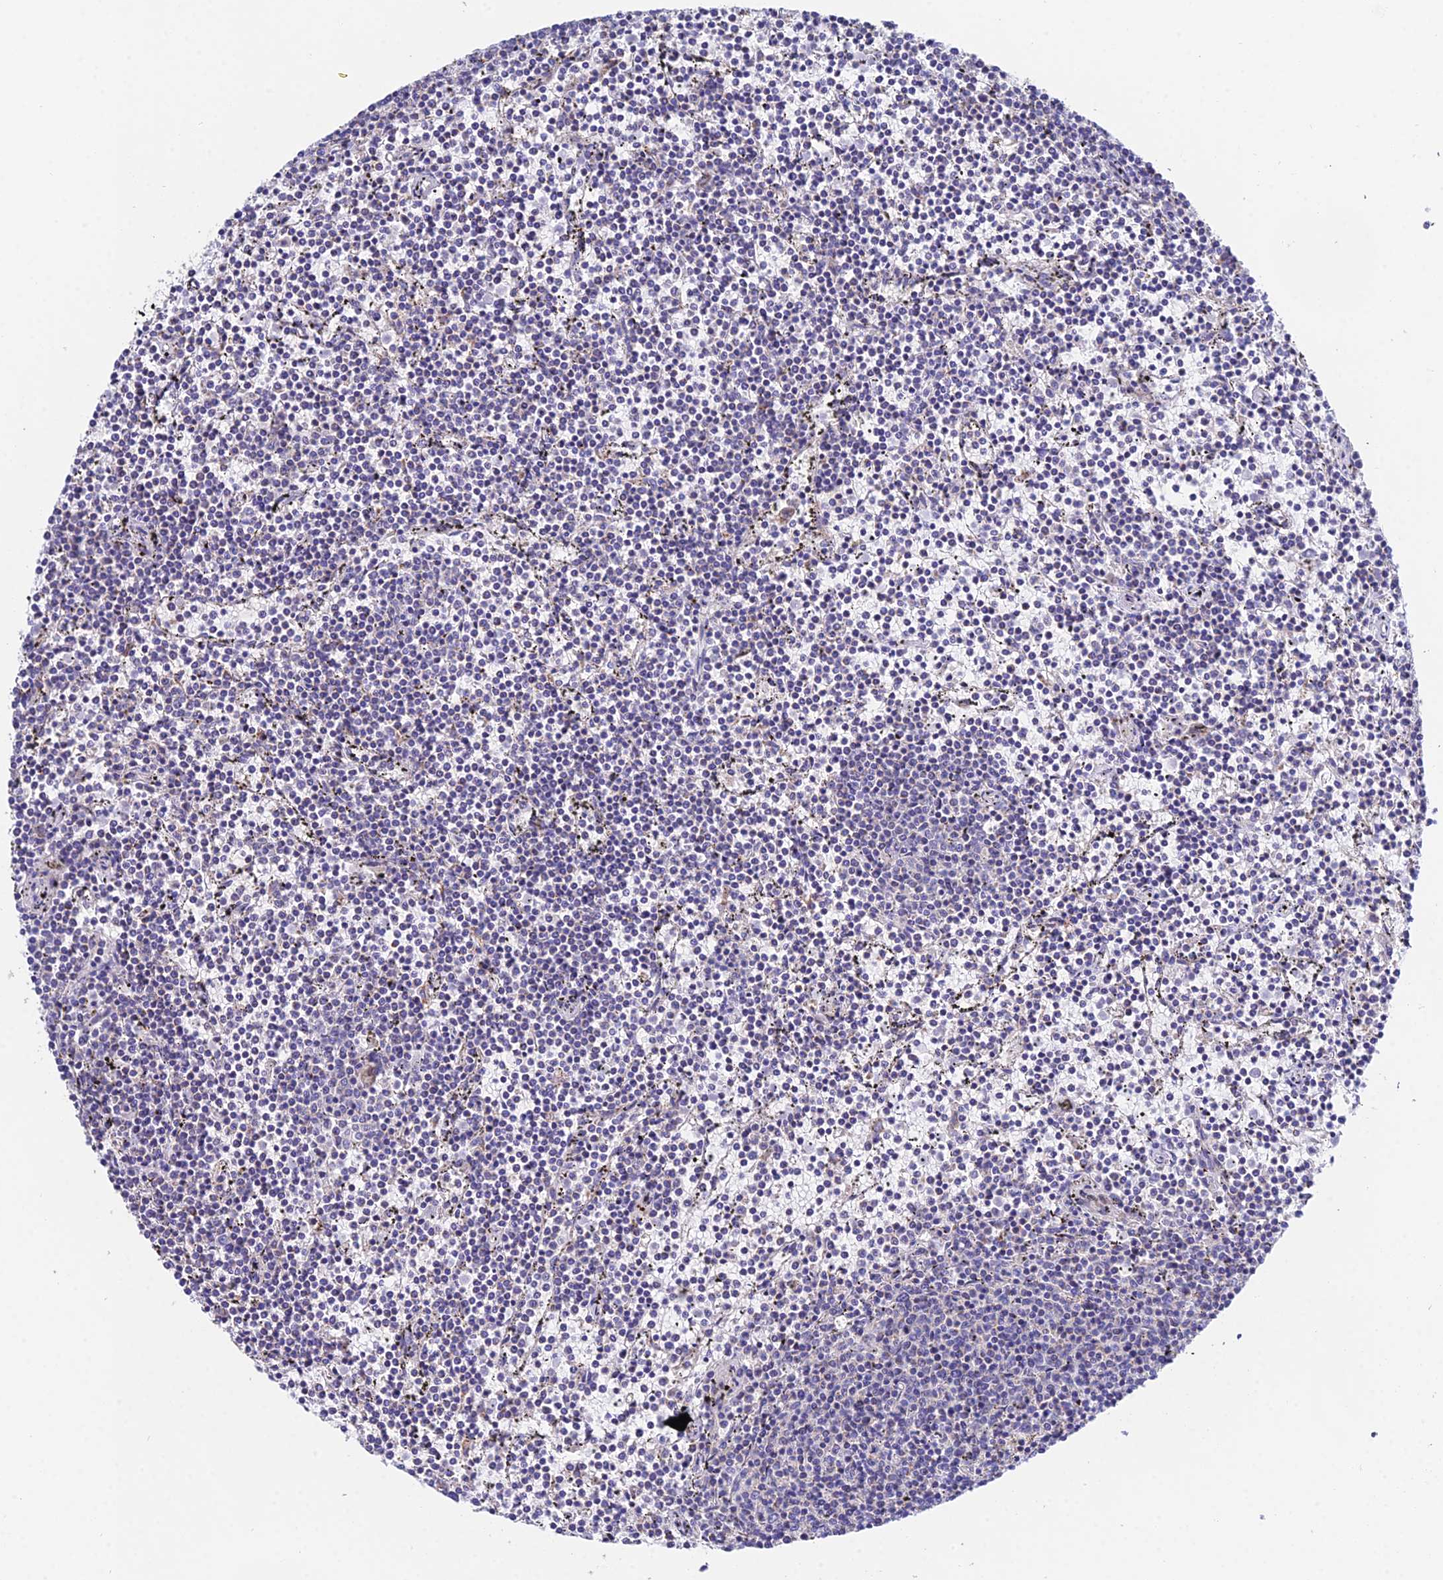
{"staining": {"intensity": "negative", "quantity": "none", "location": "none"}, "tissue": "lymphoma", "cell_type": "Tumor cells", "image_type": "cancer", "snomed": [{"axis": "morphology", "description": "Malignant lymphoma, non-Hodgkin's type, Low grade"}, {"axis": "topography", "description": "Spleen"}], "caption": "Photomicrograph shows no protein positivity in tumor cells of low-grade malignant lymphoma, non-Hodgkin's type tissue. (DAB IHC visualized using brightfield microscopy, high magnification).", "gene": "PPP2R2C", "patient": {"sex": "female", "age": 50}}